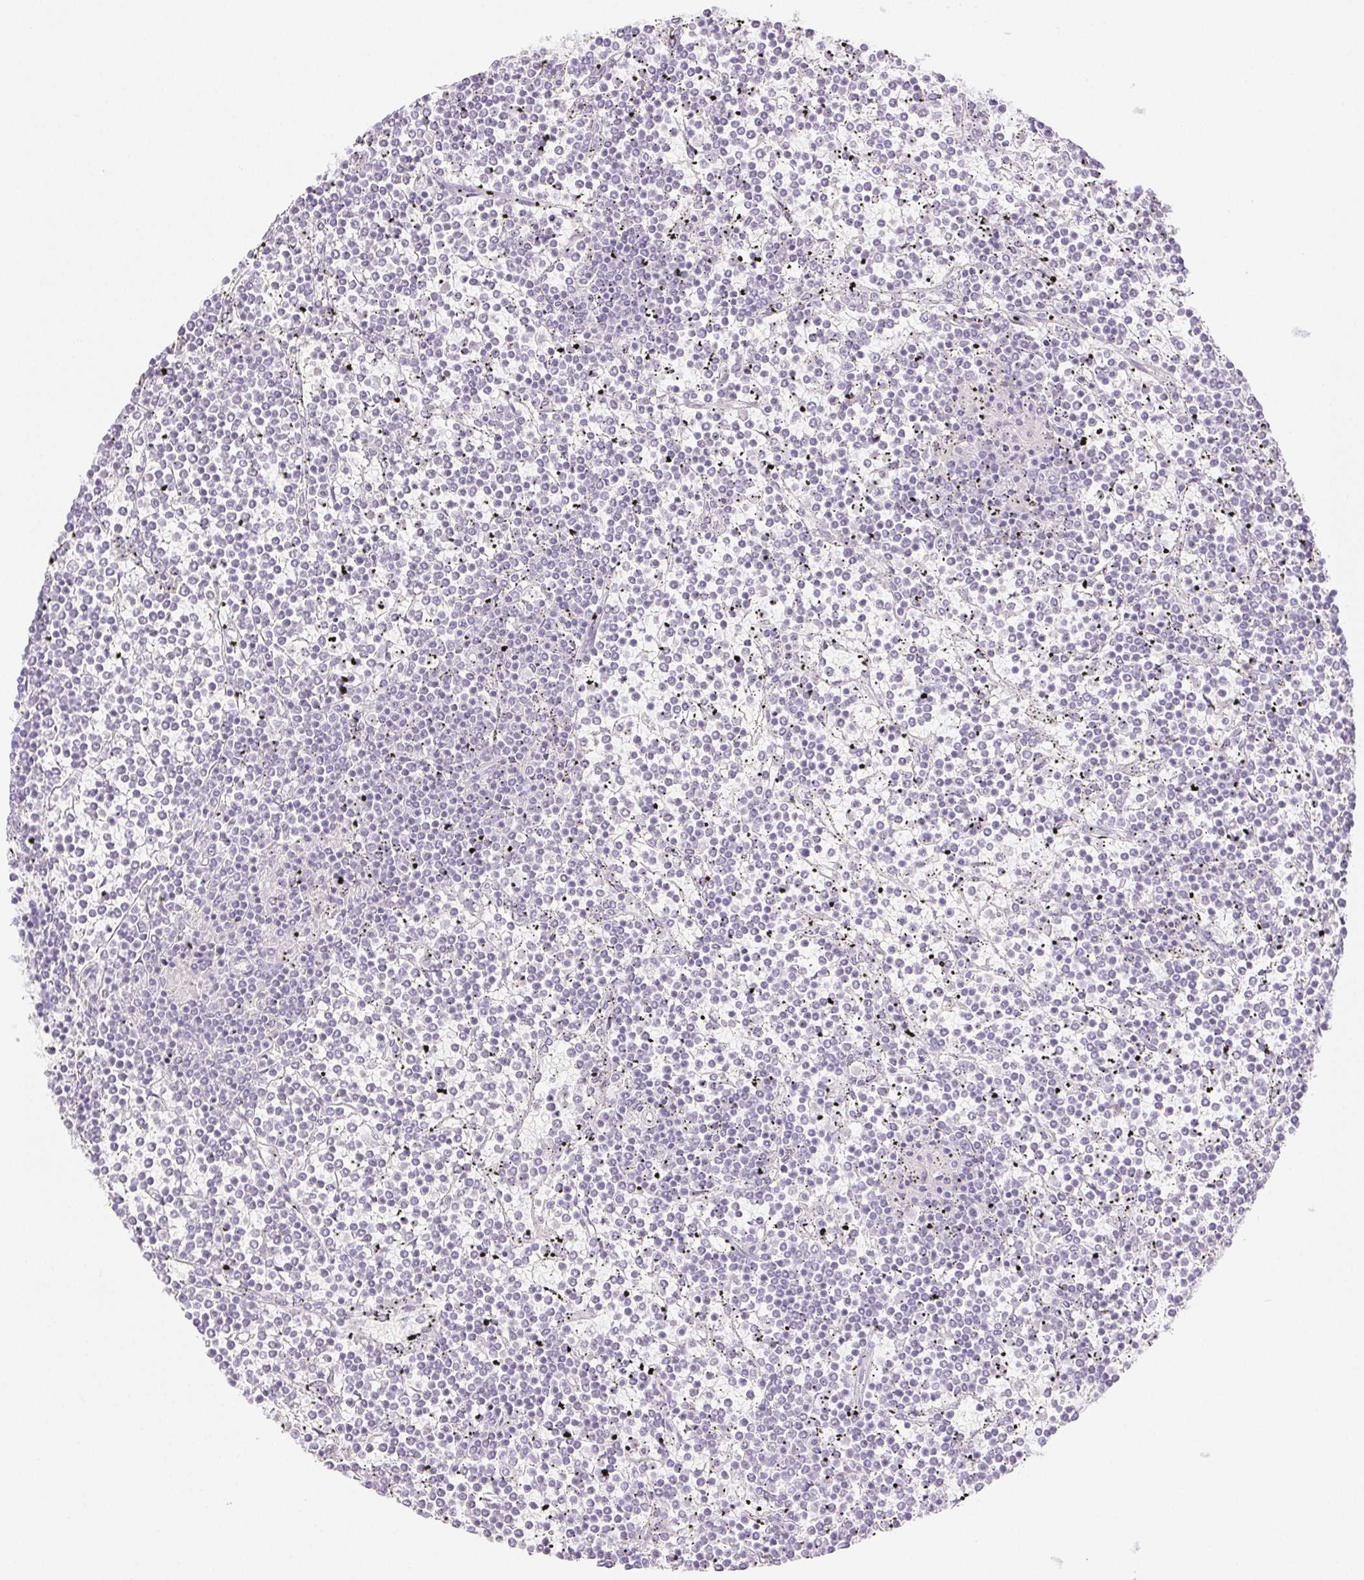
{"staining": {"intensity": "negative", "quantity": "none", "location": "none"}, "tissue": "lymphoma", "cell_type": "Tumor cells", "image_type": "cancer", "snomed": [{"axis": "morphology", "description": "Malignant lymphoma, non-Hodgkin's type, Low grade"}, {"axis": "topography", "description": "Spleen"}], "caption": "High magnification brightfield microscopy of malignant lymphoma, non-Hodgkin's type (low-grade) stained with DAB (brown) and counterstained with hematoxylin (blue): tumor cells show no significant staining.", "gene": "SPRR3", "patient": {"sex": "female", "age": 19}}